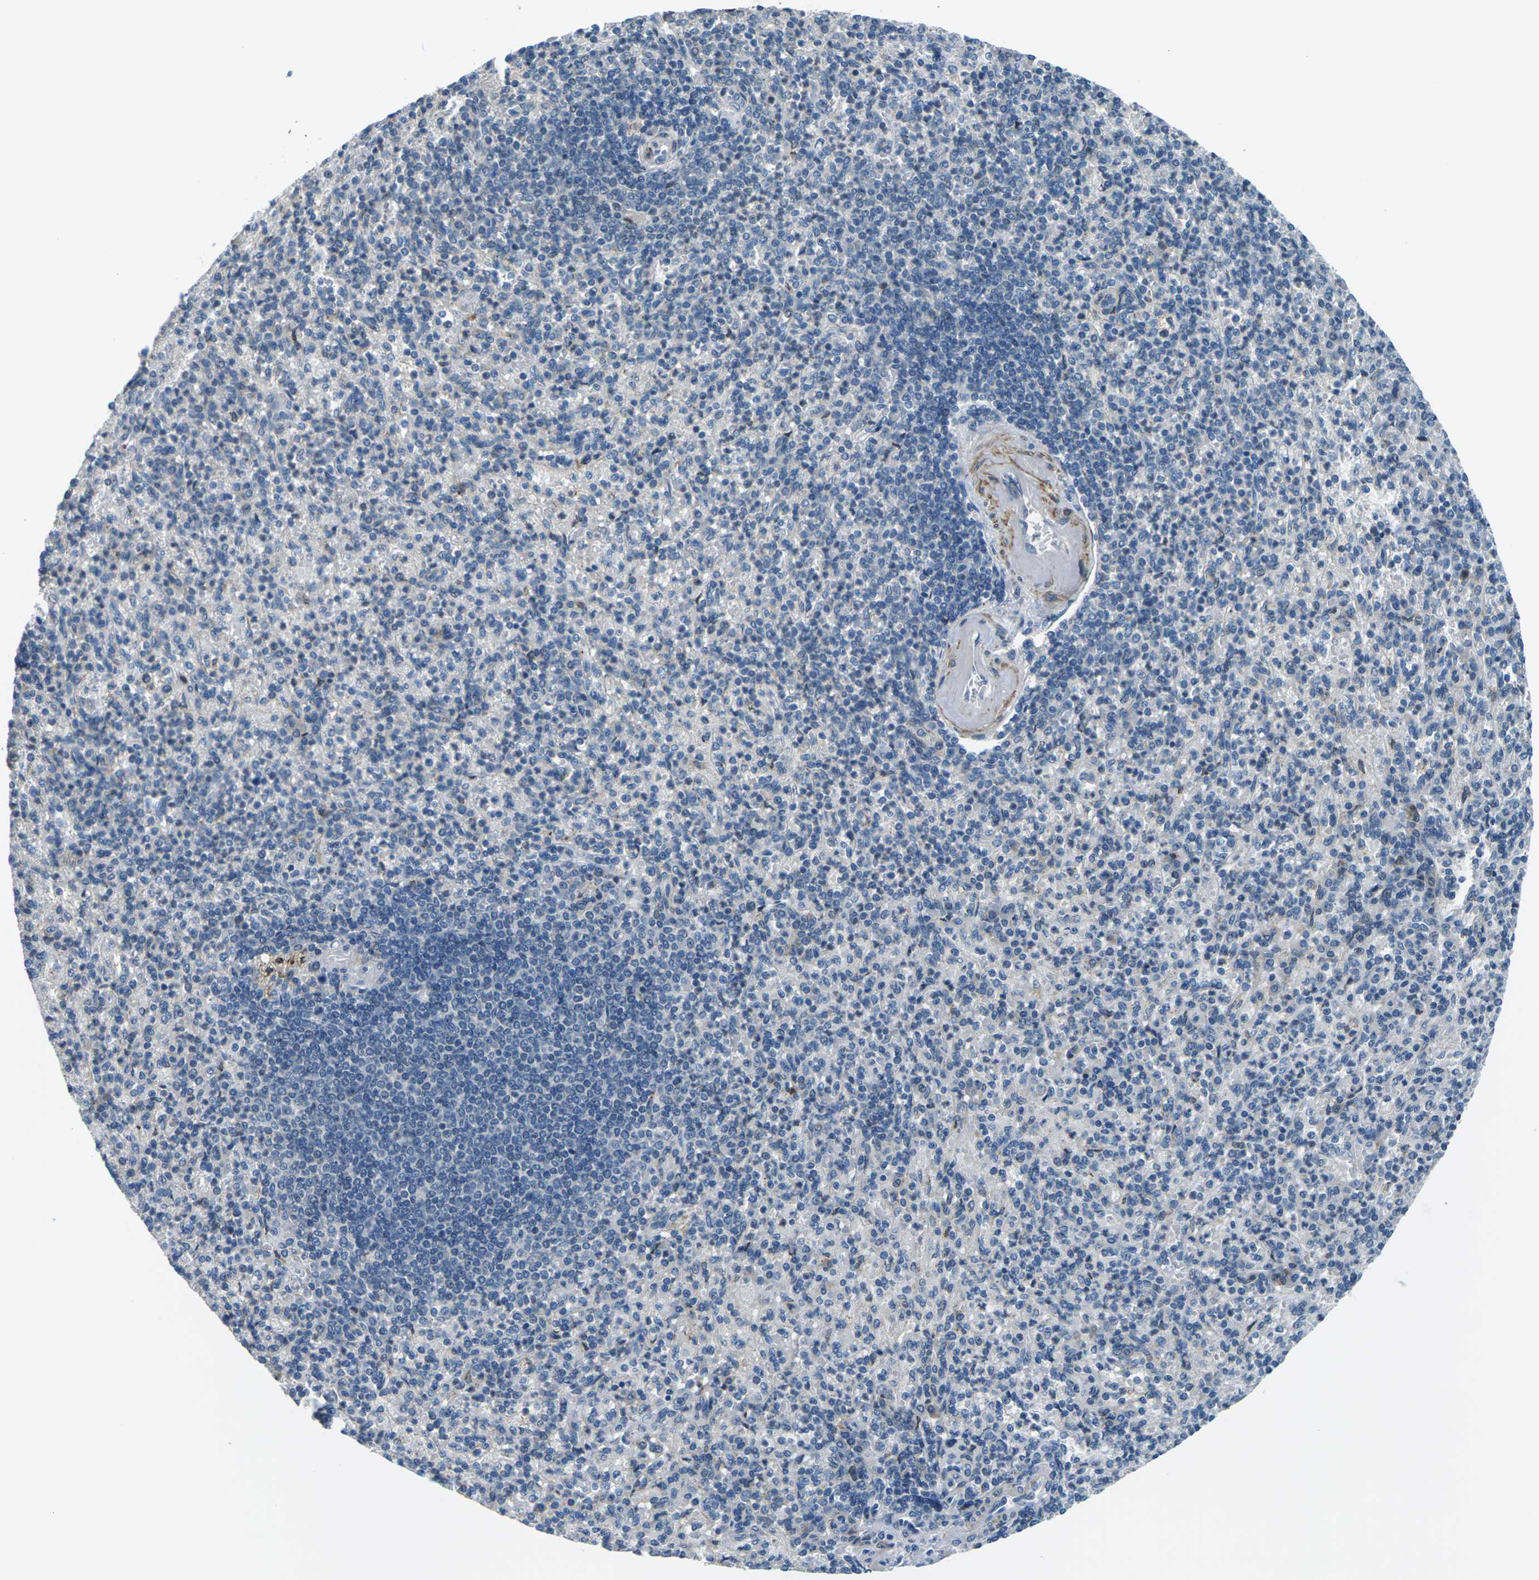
{"staining": {"intensity": "negative", "quantity": "none", "location": "none"}, "tissue": "spleen", "cell_type": "Cells in red pulp", "image_type": "normal", "snomed": [{"axis": "morphology", "description": "Normal tissue, NOS"}, {"axis": "topography", "description": "Spleen"}], "caption": "Cells in red pulp show no significant protein positivity in normal spleen.", "gene": "SLC13A3", "patient": {"sex": "female", "age": 74}}